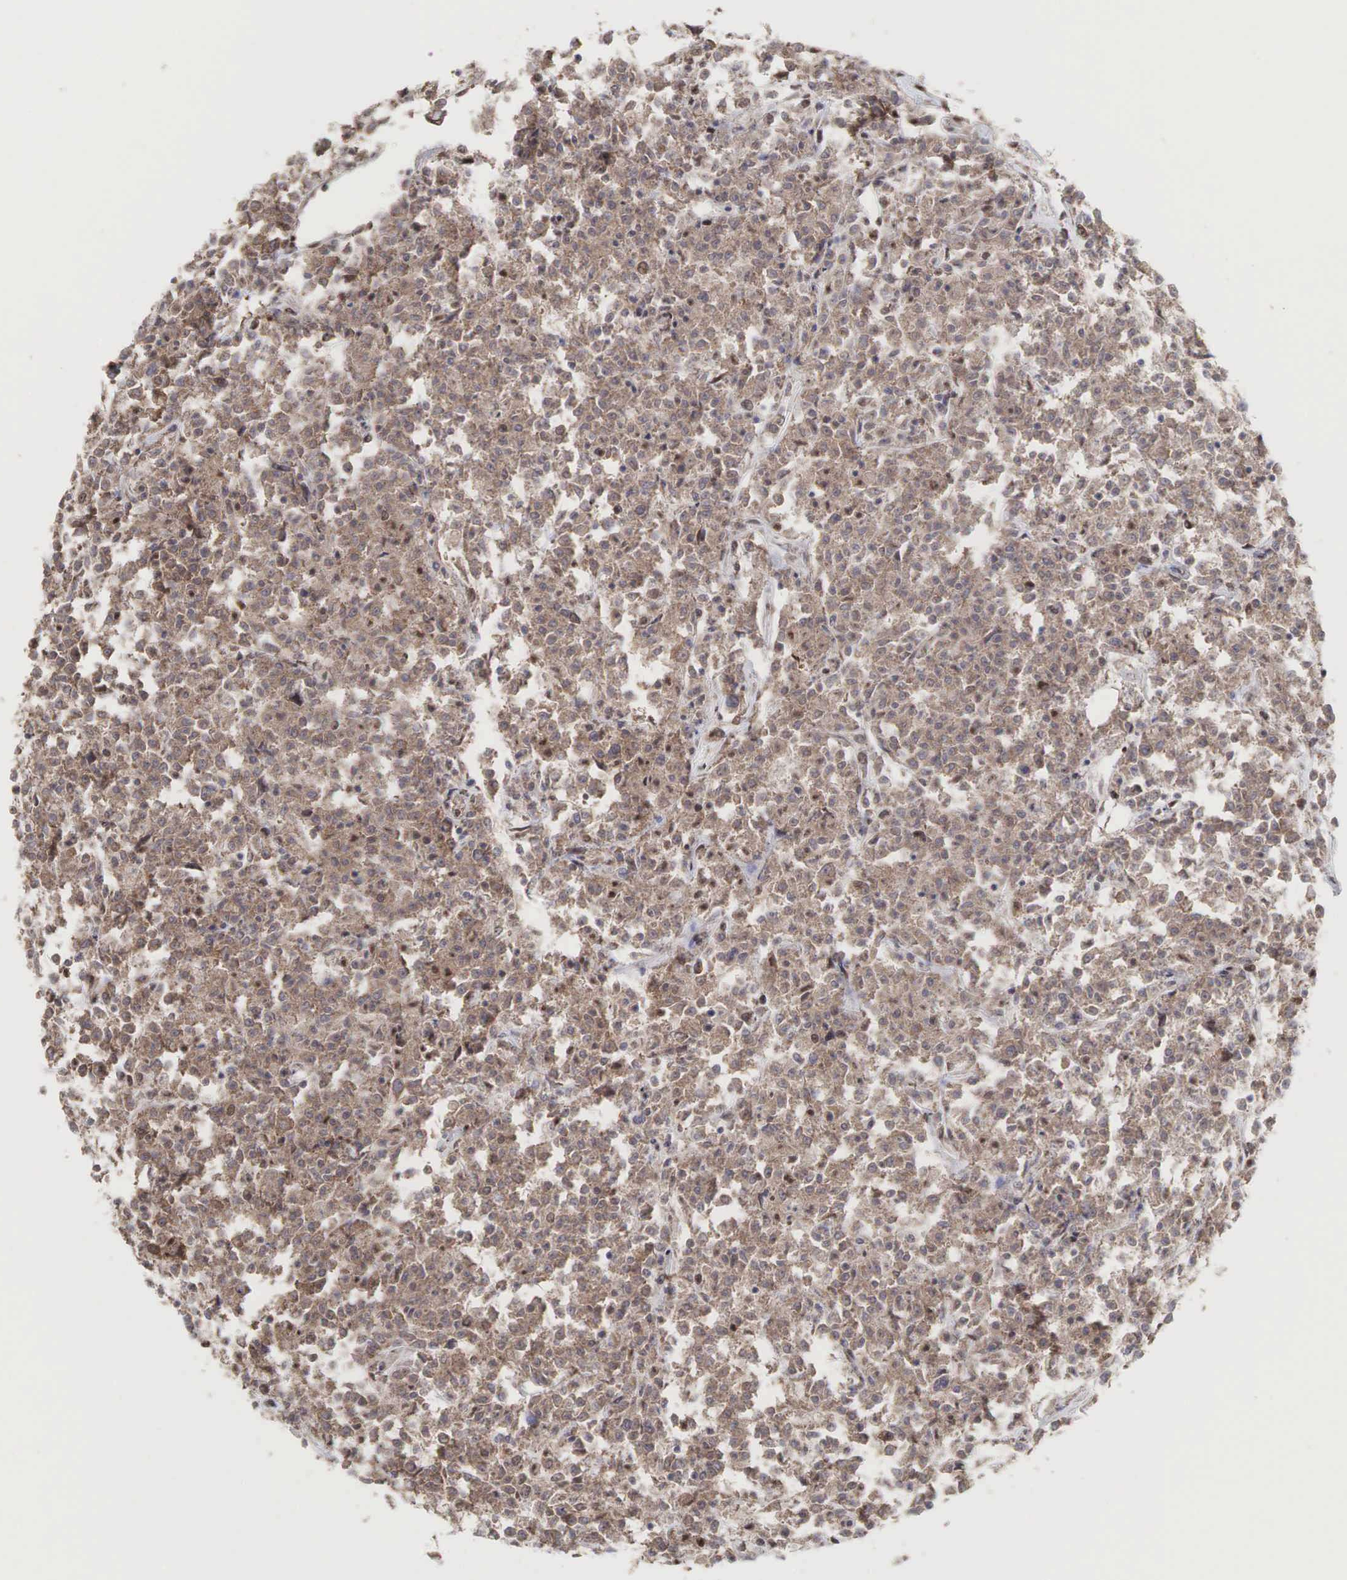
{"staining": {"intensity": "weak", "quantity": ">75%", "location": "cytoplasmic/membranous"}, "tissue": "lymphoma", "cell_type": "Tumor cells", "image_type": "cancer", "snomed": [{"axis": "morphology", "description": "Malignant lymphoma, non-Hodgkin's type, Low grade"}, {"axis": "topography", "description": "Small intestine"}], "caption": "Low-grade malignant lymphoma, non-Hodgkin's type stained with a brown dye shows weak cytoplasmic/membranous positive staining in approximately >75% of tumor cells.", "gene": "PABPC5", "patient": {"sex": "female", "age": 59}}